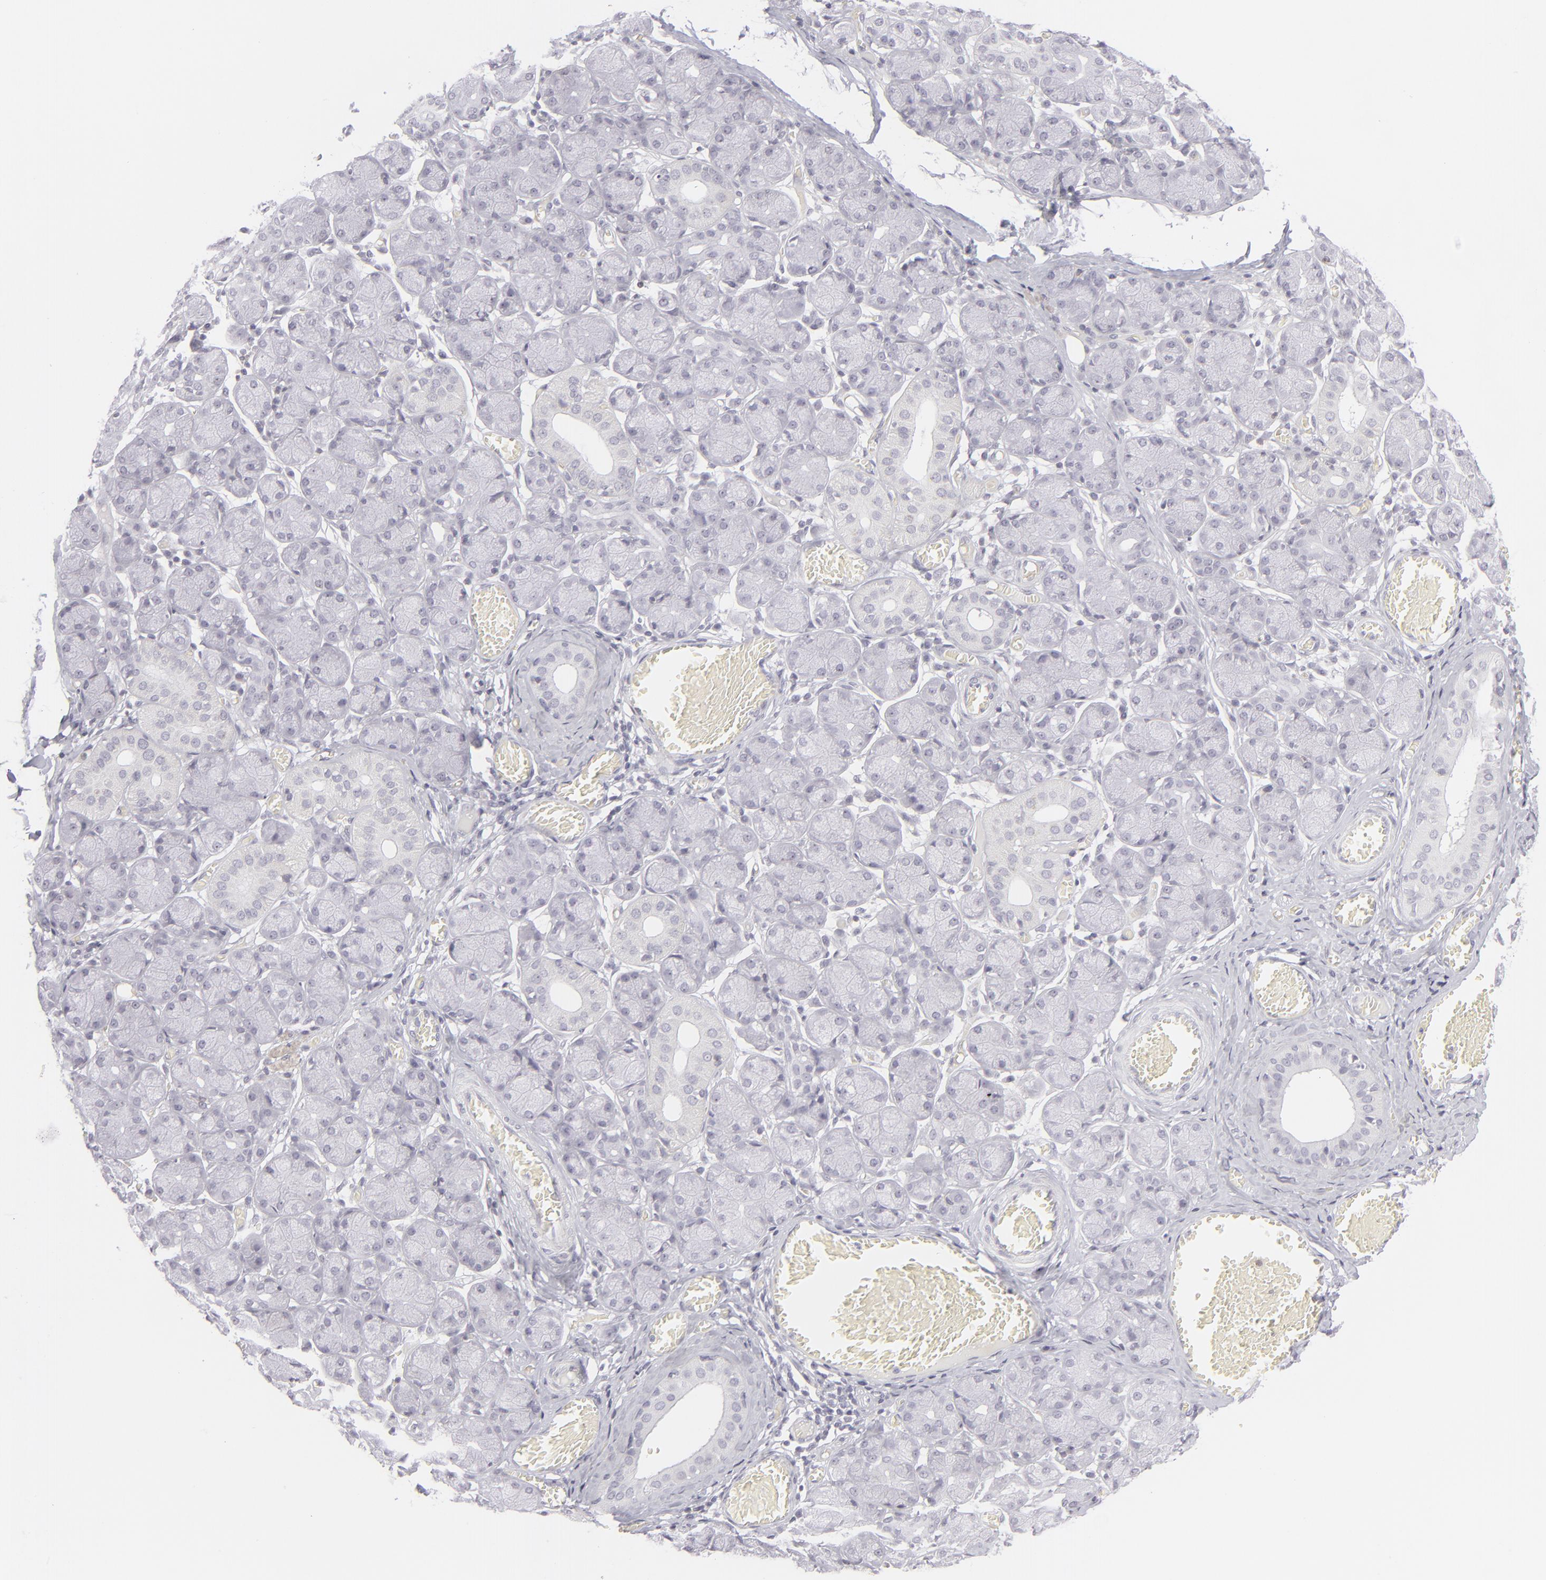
{"staining": {"intensity": "negative", "quantity": "none", "location": "none"}, "tissue": "salivary gland", "cell_type": "Glandular cells", "image_type": "normal", "snomed": [{"axis": "morphology", "description": "Normal tissue, NOS"}, {"axis": "topography", "description": "Salivary gland"}], "caption": "A micrograph of salivary gland stained for a protein displays no brown staining in glandular cells. The staining was performed using DAB (3,3'-diaminobenzidine) to visualize the protein expression in brown, while the nuclei were stained in blue with hematoxylin (Magnification: 20x).", "gene": "CD7", "patient": {"sex": "female", "age": 24}}